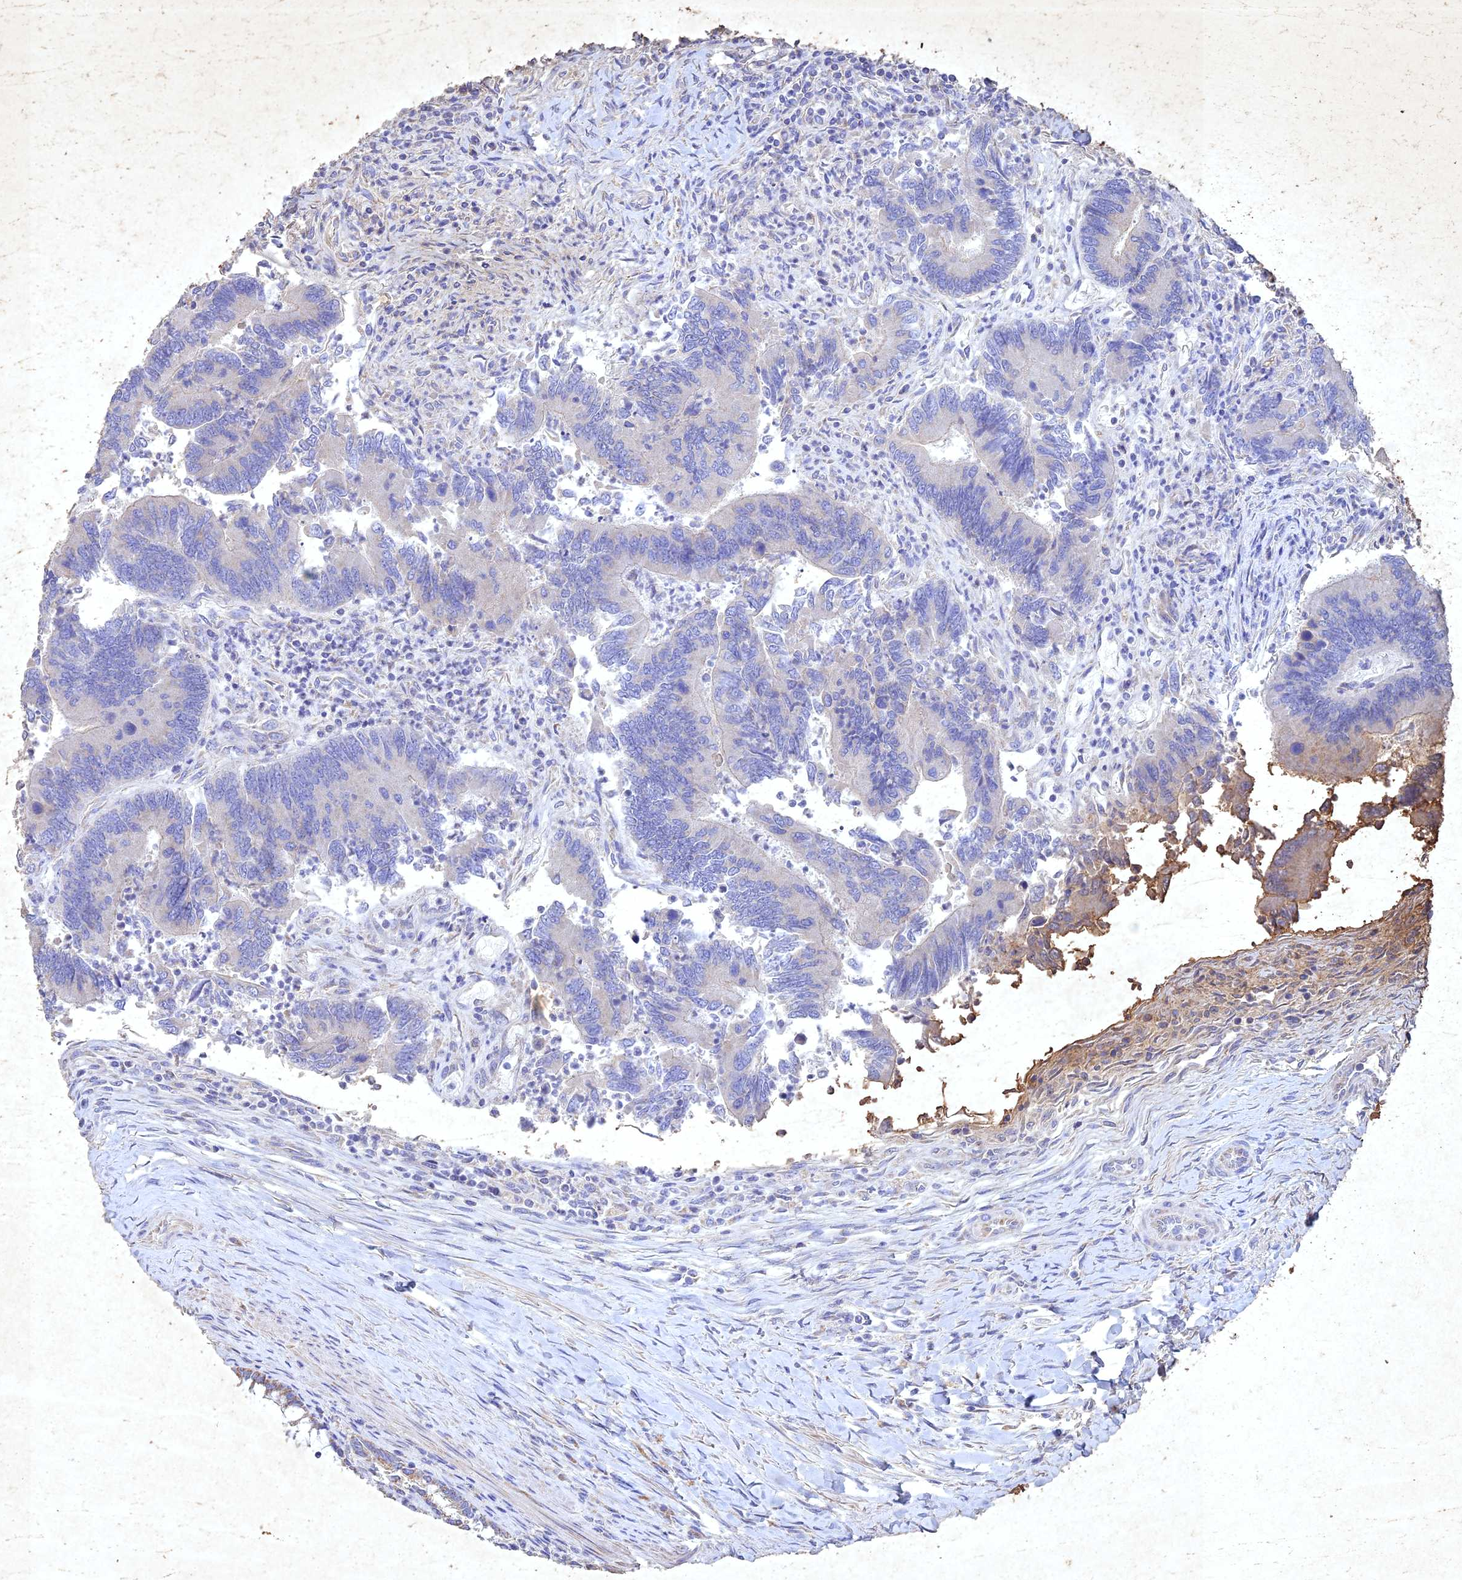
{"staining": {"intensity": "negative", "quantity": "none", "location": "none"}, "tissue": "colorectal cancer", "cell_type": "Tumor cells", "image_type": "cancer", "snomed": [{"axis": "morphology", "description": "Adenocarcinoma, NOS"}, {"axis": "topography", "description": "Colon"}], "caption": "Immunohistochemical staining of colorectal cancer displays no significant positivity in tumor cells.", "gene": "NDUFV1", "patient": {"sex": "female", "age": 67}}